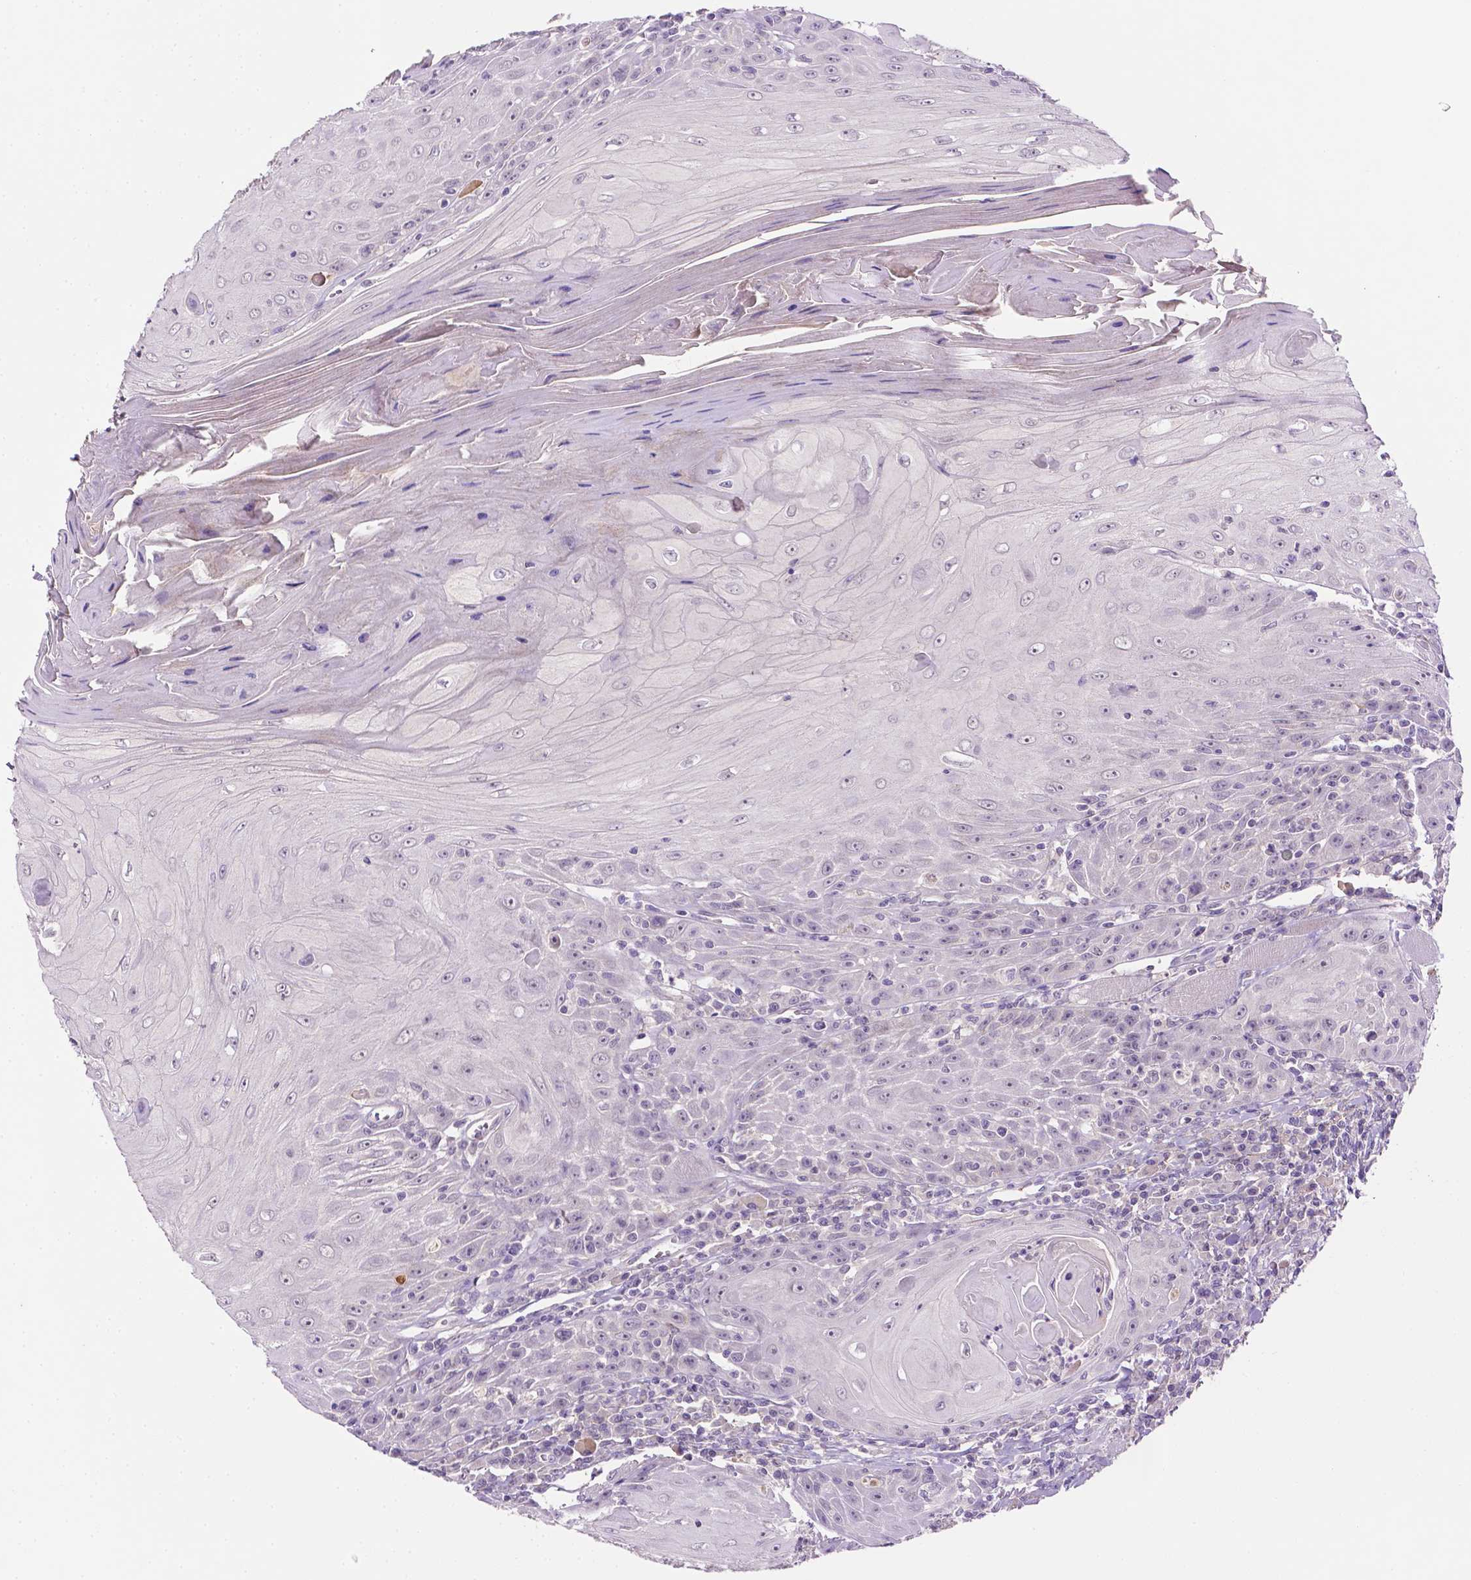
{"staining": {"intensity": "negative", "quantity": "none", "location": "none"}, "tissue": "head and neck cancer", "cell_type": "Tumor cells", "image_type": "cancer", "snomed": [{"axis": "morphology", "description": "Squamous cell carcinoma, NOS"}, {"axis": "topography", "description": "Head-Neck"}], "caption": "High power microscopy photomicrograph of an immunohistochemistry (IHC) histopathology image of head and neck cancer (squamous cell carcinoma), revealing no significant positivity in tumor cells.", "gene": "FBLN1", "patient": {"sex": "male", "age": 52}}